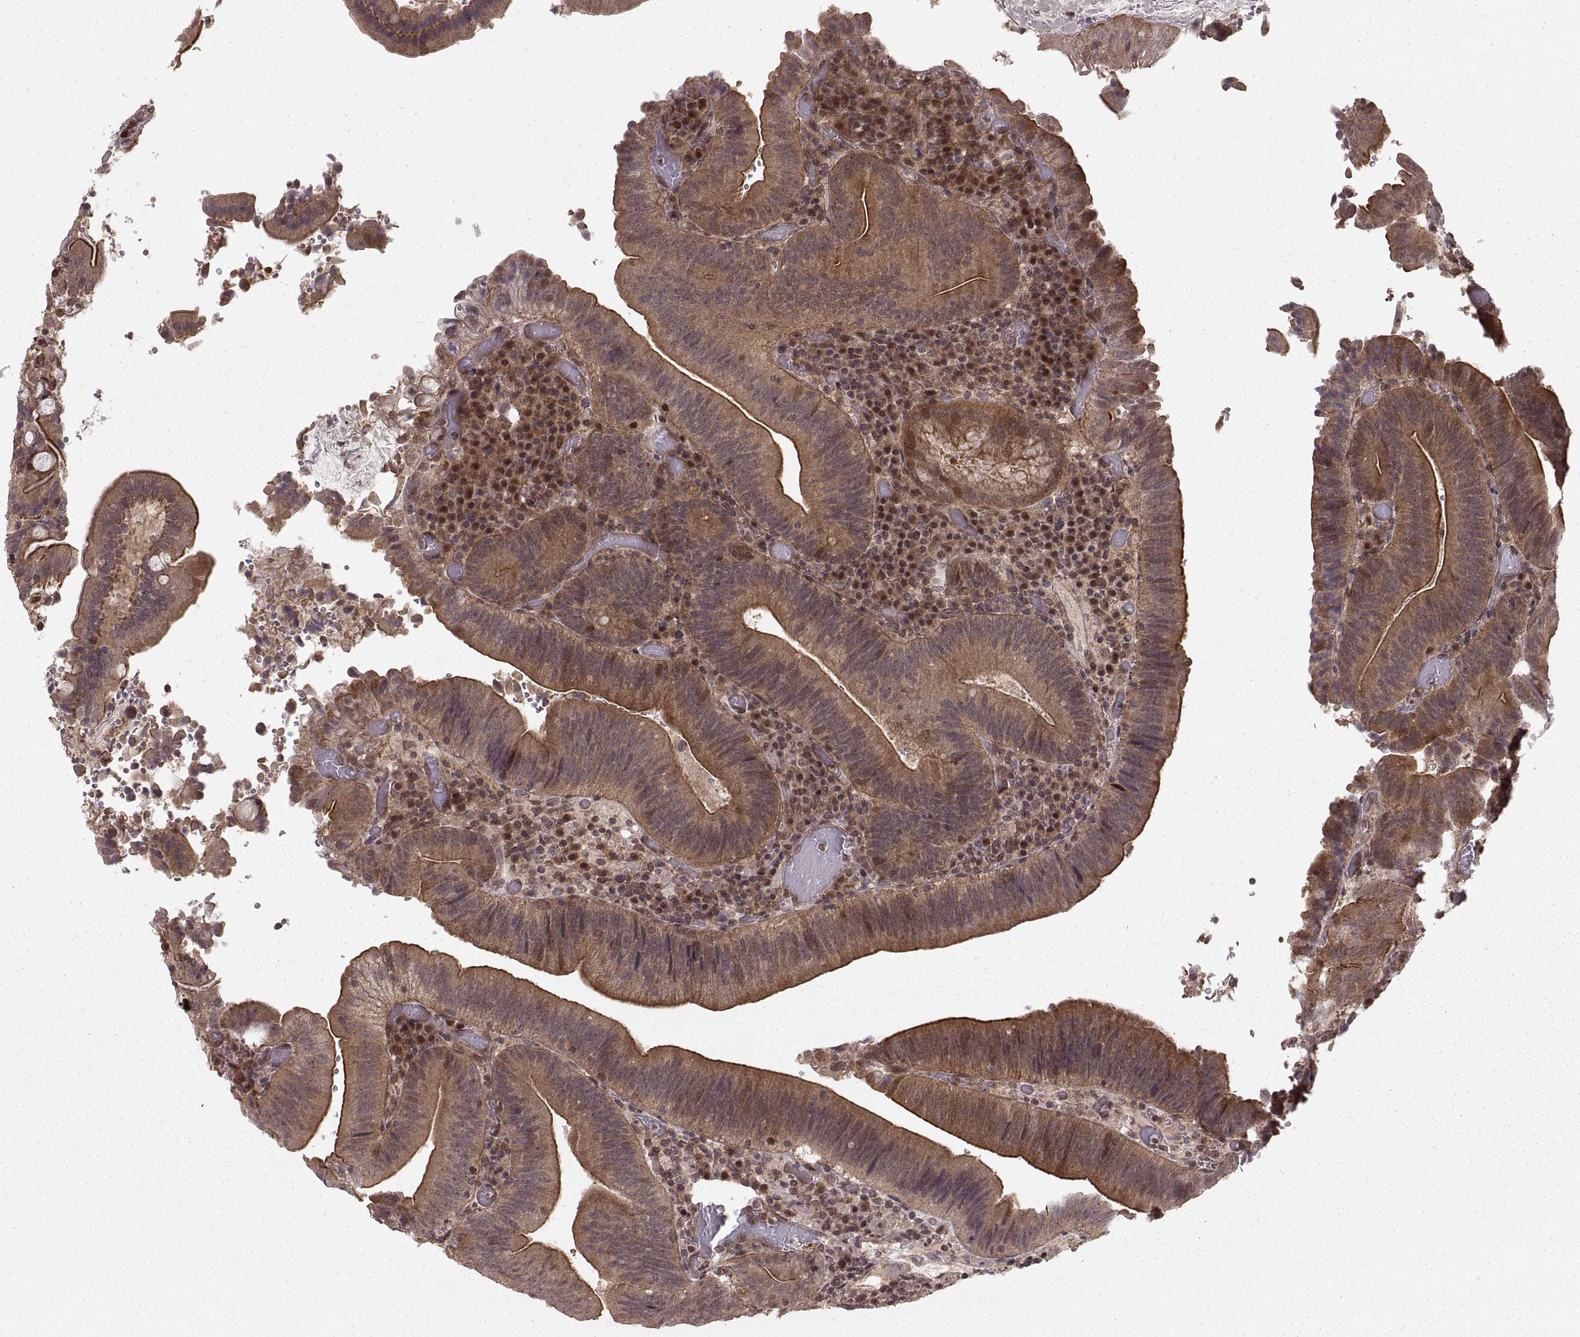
{"staining": {"intensity": "moderate", "quantity": ">75%", "location": "cytoplasmic/membranous"}, "tissue": "duodenum", "cell_type": "Glandular cells", "image_type": "normal", "snomed": [{"axis": "morphology", "description": "Normal tissue, NOS"}, {"axis": "topography", "description": "Duodenum"}], "caption": "Duodenum stained with immunohistochemistry (IHC) demonstrates moderate cytoplasmic/membranous positivity in about >75% of glandular cells.", "gene": "DEDD", "patient": {"sex": "female", "age": 62}}